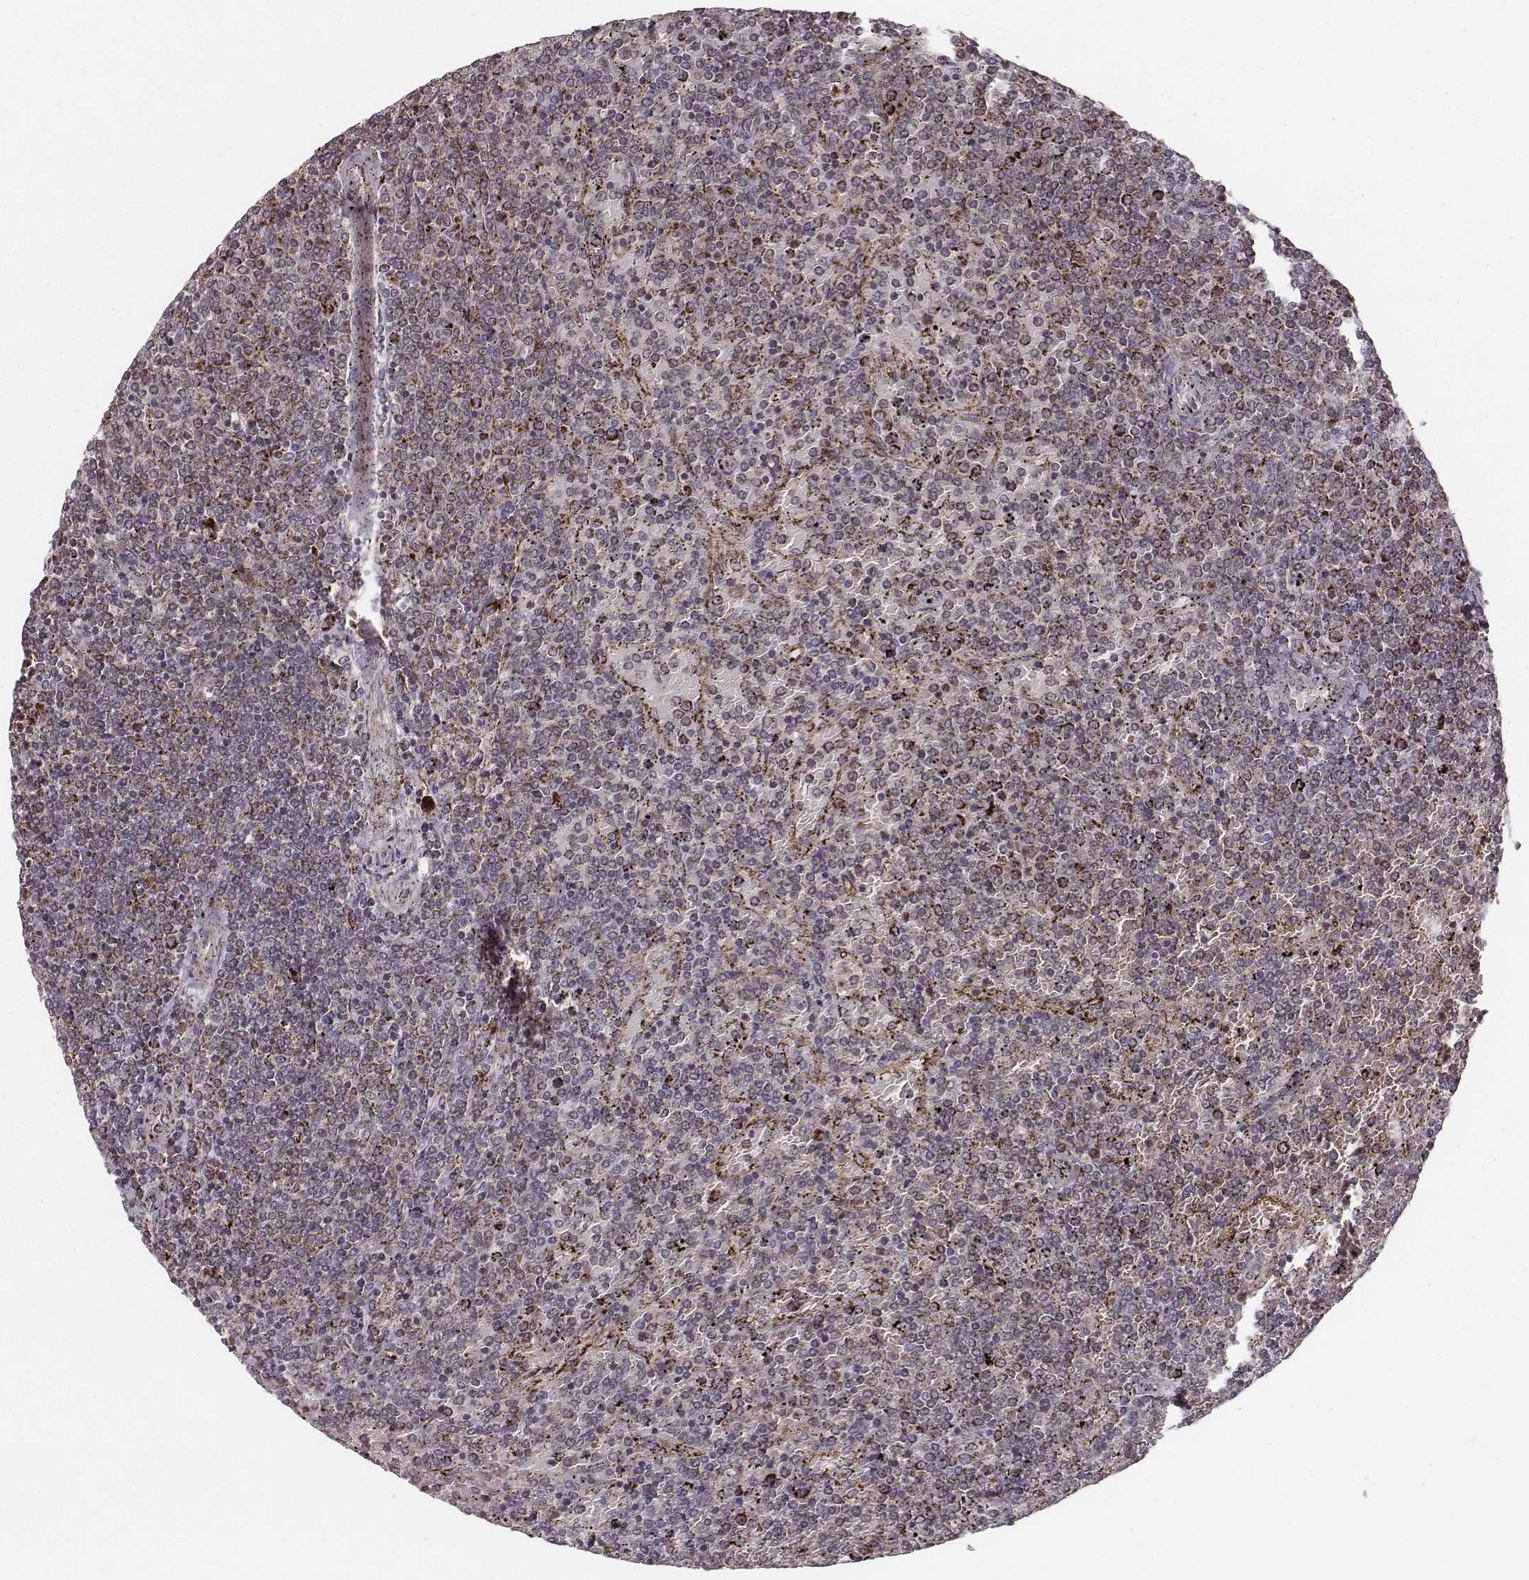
{"staining": {"intensity": "moderate", "quantity": "25%-75%", "location": "cytoplasmic/membranous"}, "tissue": "lymphoma", "cell_type": "Tumor cells", "image_type": "cancer", "snomed": [{"axis": "morphology", "description": "Malignant lymphoma, non-Hodgkin's type, Low grade"}, {"axis": "topography", "description": "Spleen"}], "caption": "Malignant lymphoma, non-Hodgkin's type (low-grade) was stained to show a protein in brown. There is medium levels of moderate cytoplasmic/membranous expression in about 25%-75% of tumor cells.", "gene": "TUFM", "patient": {"sex": "female", "age": 77}}